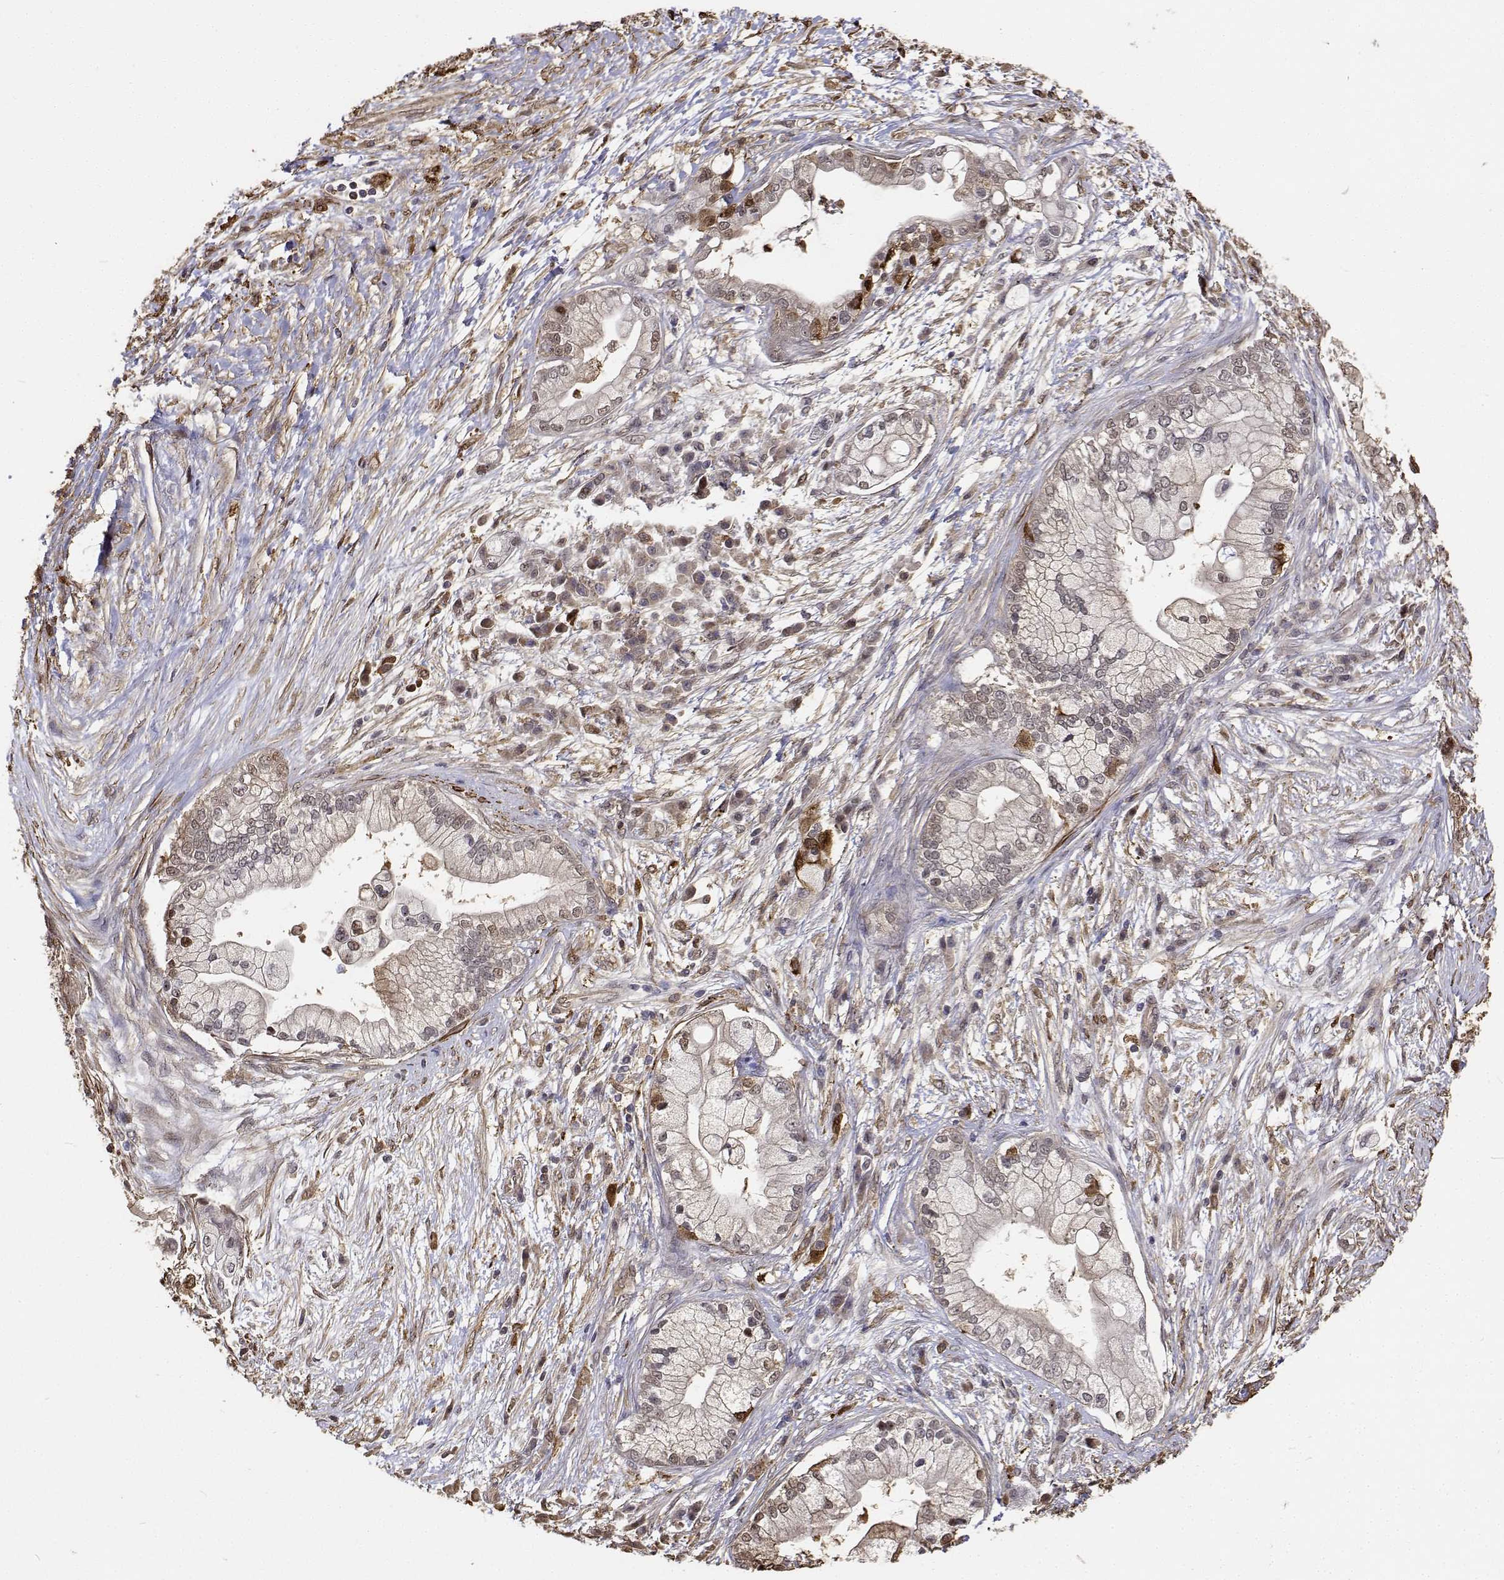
{"staining": {"intensity": "weak", "quantity": "<25%", "location": "cytoplasmic/membranous,nuclear"}, "tissue": "pancreatic cancer", "cell_type": "Tumor cells", "image_type": "cancer", "snomed": [{"axis": "morphology", "description": "Adenocarcinoma, NOS"}, {"axis": "topography", "description": "Pancreas"}], "caption": "An immunohistochemistry image of pancreatic adenocarcinoma is shown. There is no staining in tumor cells of pancreatic adenocarcinoma.", "gene": "PCID2", "patient": {"sex": "female", "age": 69}}